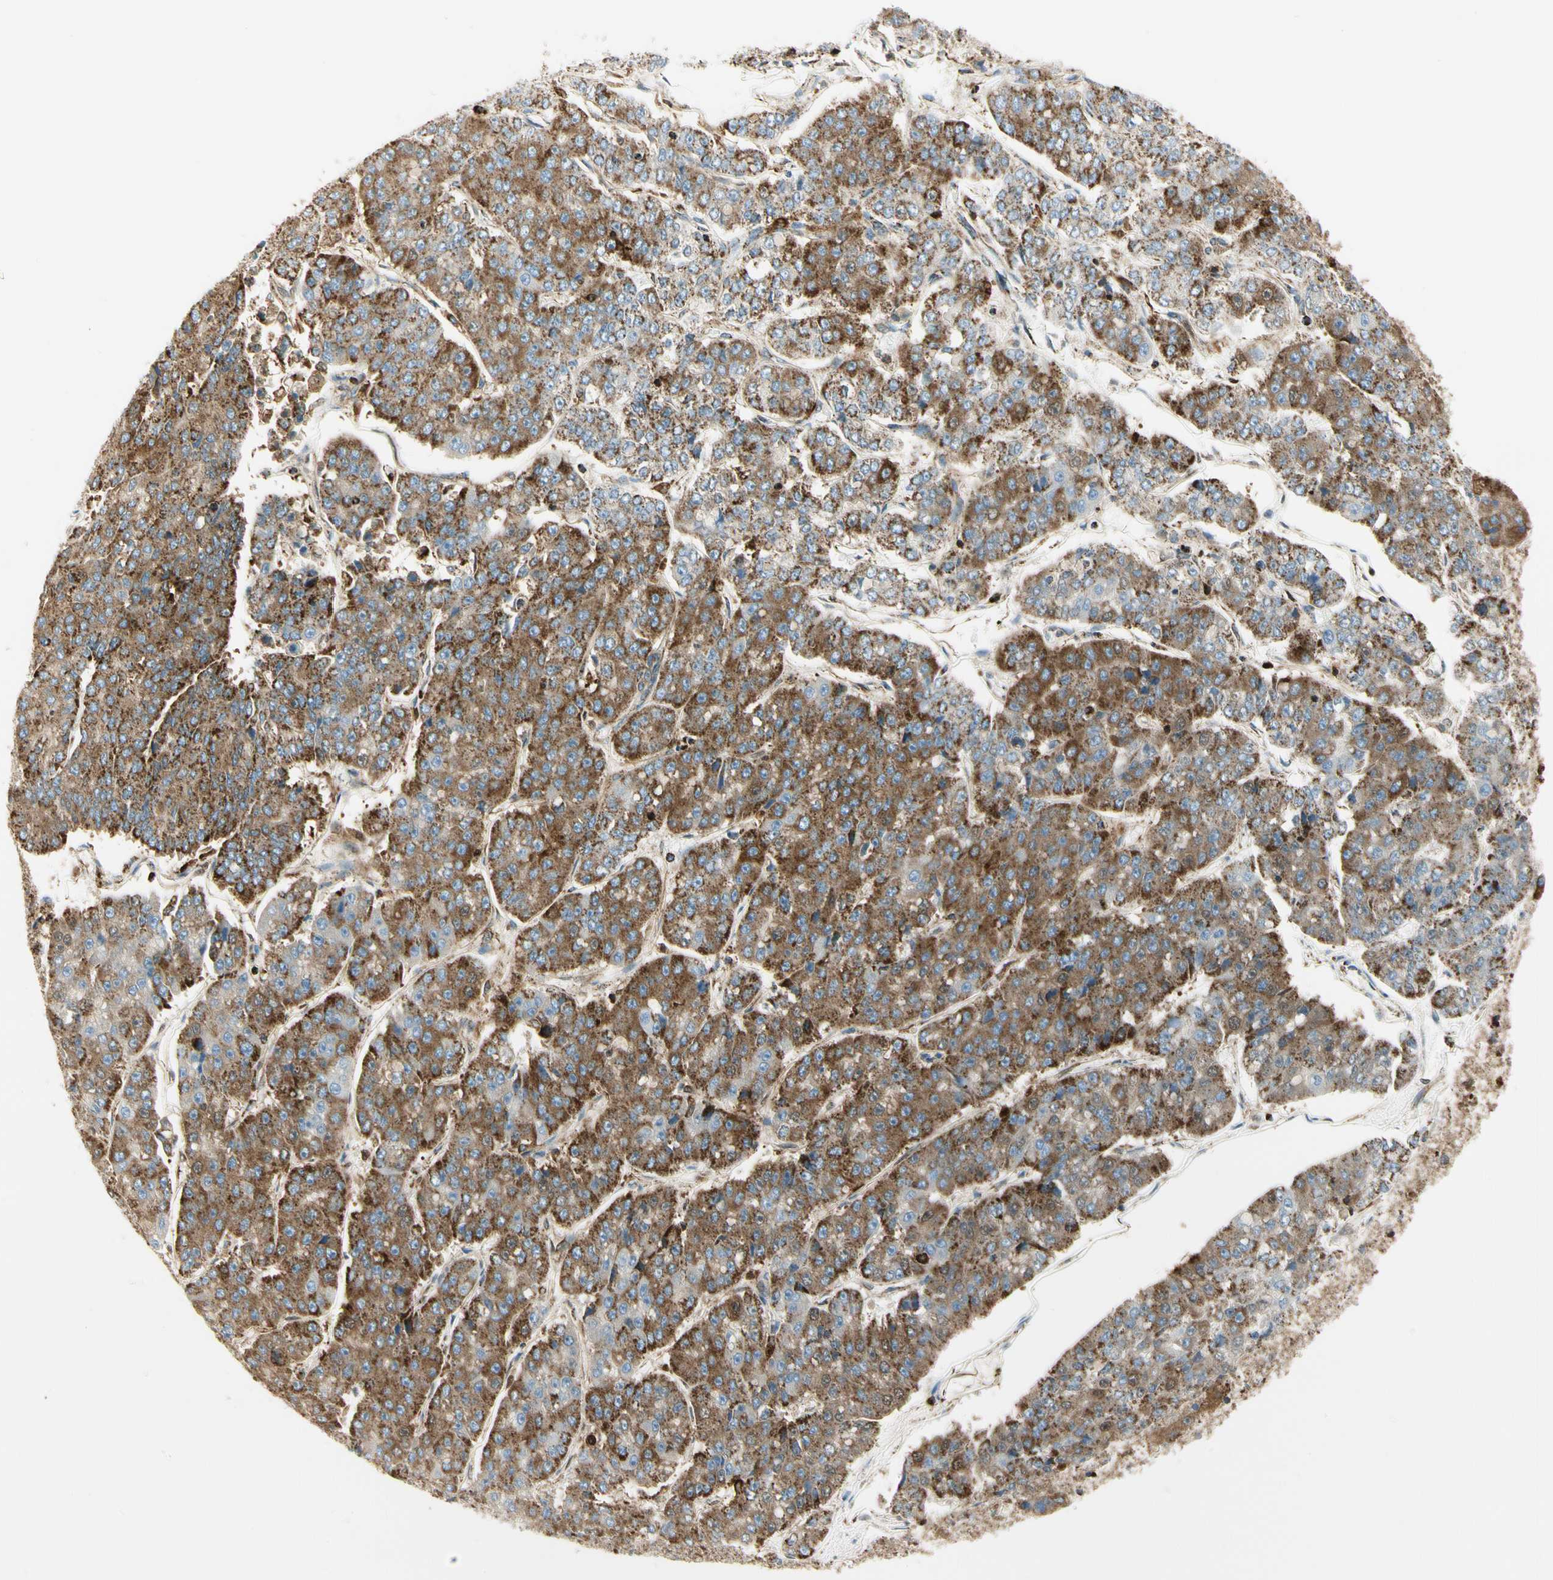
{"staining": {"intensity": "moderate", "quantity": ">75%", "location": "cytoplasmic/membranous"}, "tissue": "pancreatic cancer", "cell_type": "Tumor cells", "image_type": "cancer", "snomed": [{"axis": "morphology", "description": "Adenocarcinoma, NOS"}, {"axis": "topography", "description": "Pancreas"}], "caption": "Immunohistochemistry (IHC) staining of pancreatic cancer, which reveals medium levels of moderate cytoplasmic/membranous staining in approximately >75% of tumor cells indicating moderate cytoplasmic/membranous protein staining. The staining was performed using DAB (3,3'-diaminobenzidine) (brown) for protein detection and nuclei were counterstained in hematoxylin (blue).", "gene": "ME2", "patient": {"sex": "male", "age": 50}}